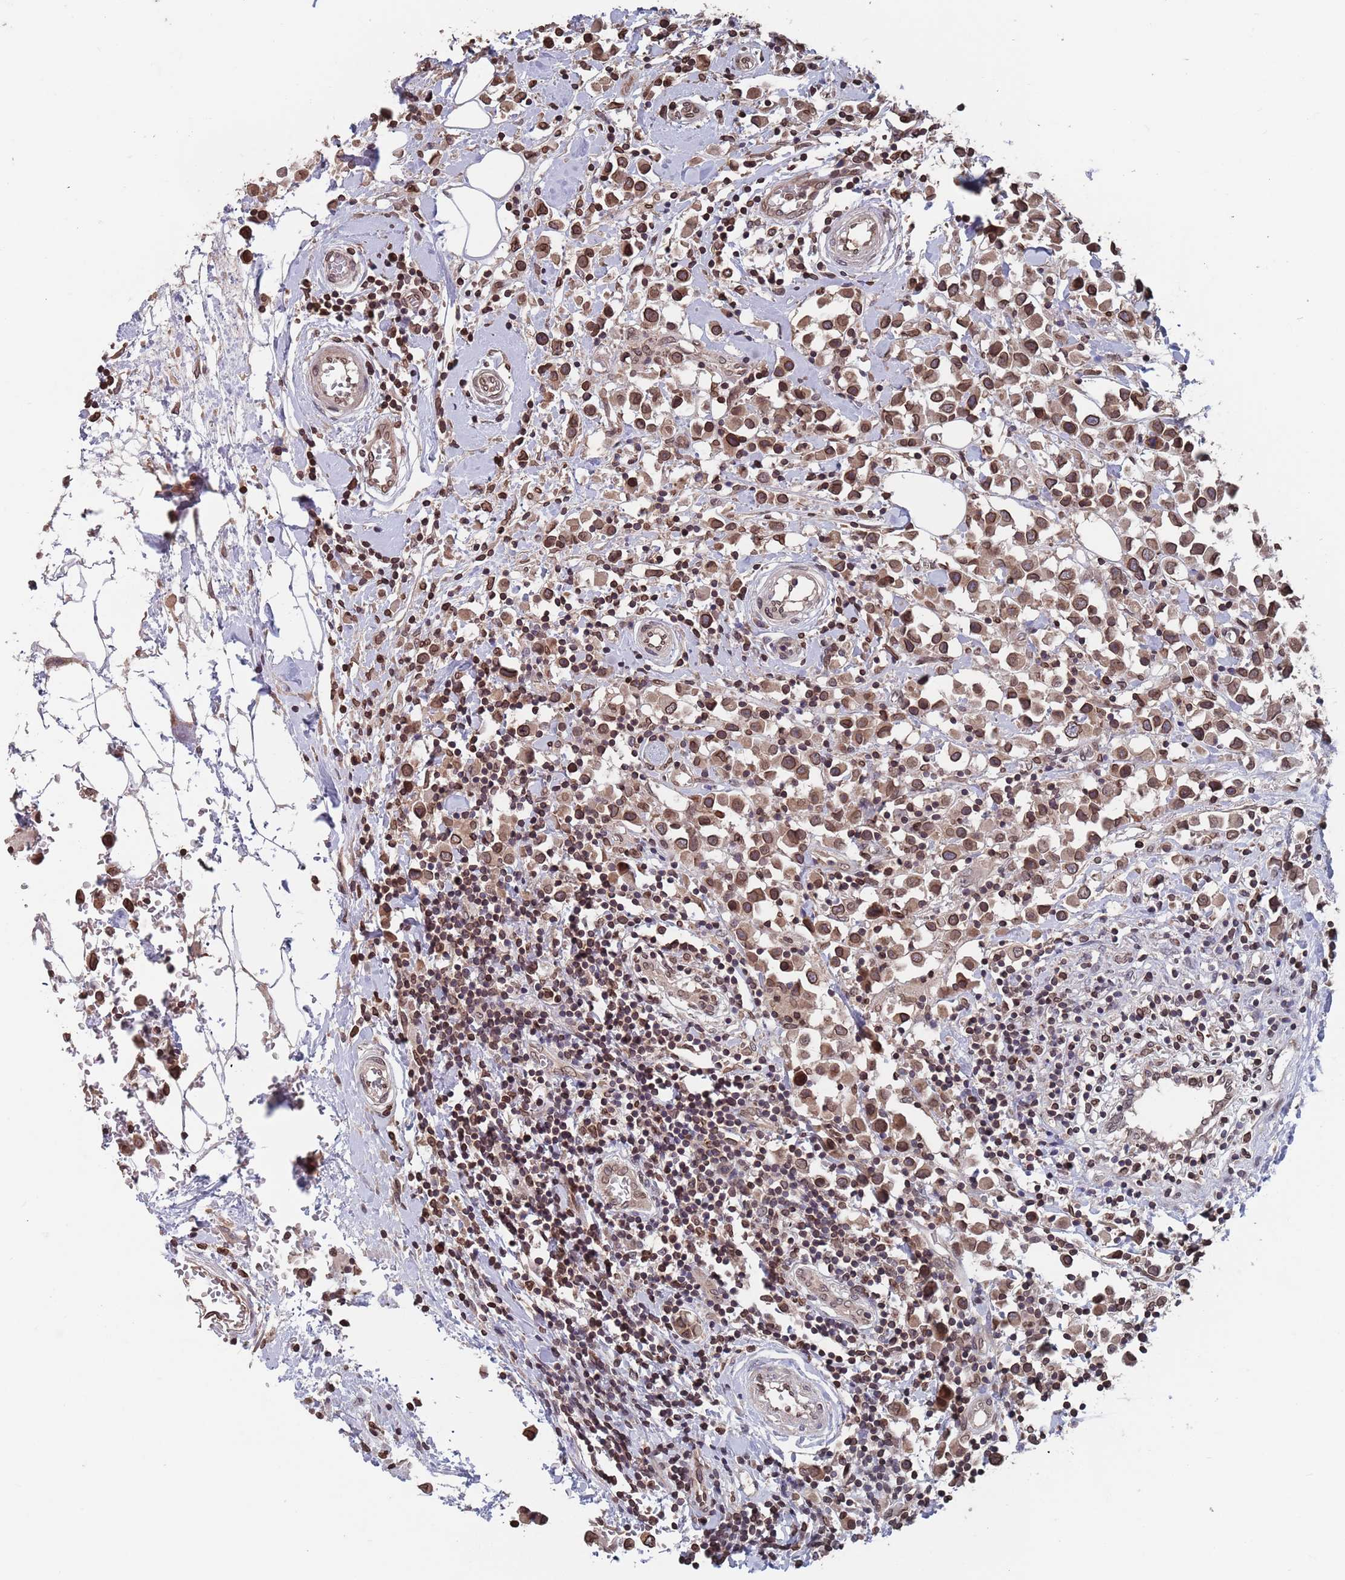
{"staining": {"intensity": "moderate", "quantity": ">75%", "location": "cytoplasmic/membranous,nuclear"}, "tissue": "breast cancer", "cell_type": "Tumor cells", "image_type": "cancer", "snomed": [{"axis": "morphology", "description": "Duct carcinoma"}, {"axis": "topography", "description": "Breast"}], "caption": "IHC of breast cancer (infiltrating ductal carcinoma) exhibits medium levels of moderate cytoplasmic/membranous and nuclear expression in about >75% of tumor cells.", "gene": "SDHAF3", "patient": {"sex": "female", "age": 61}}